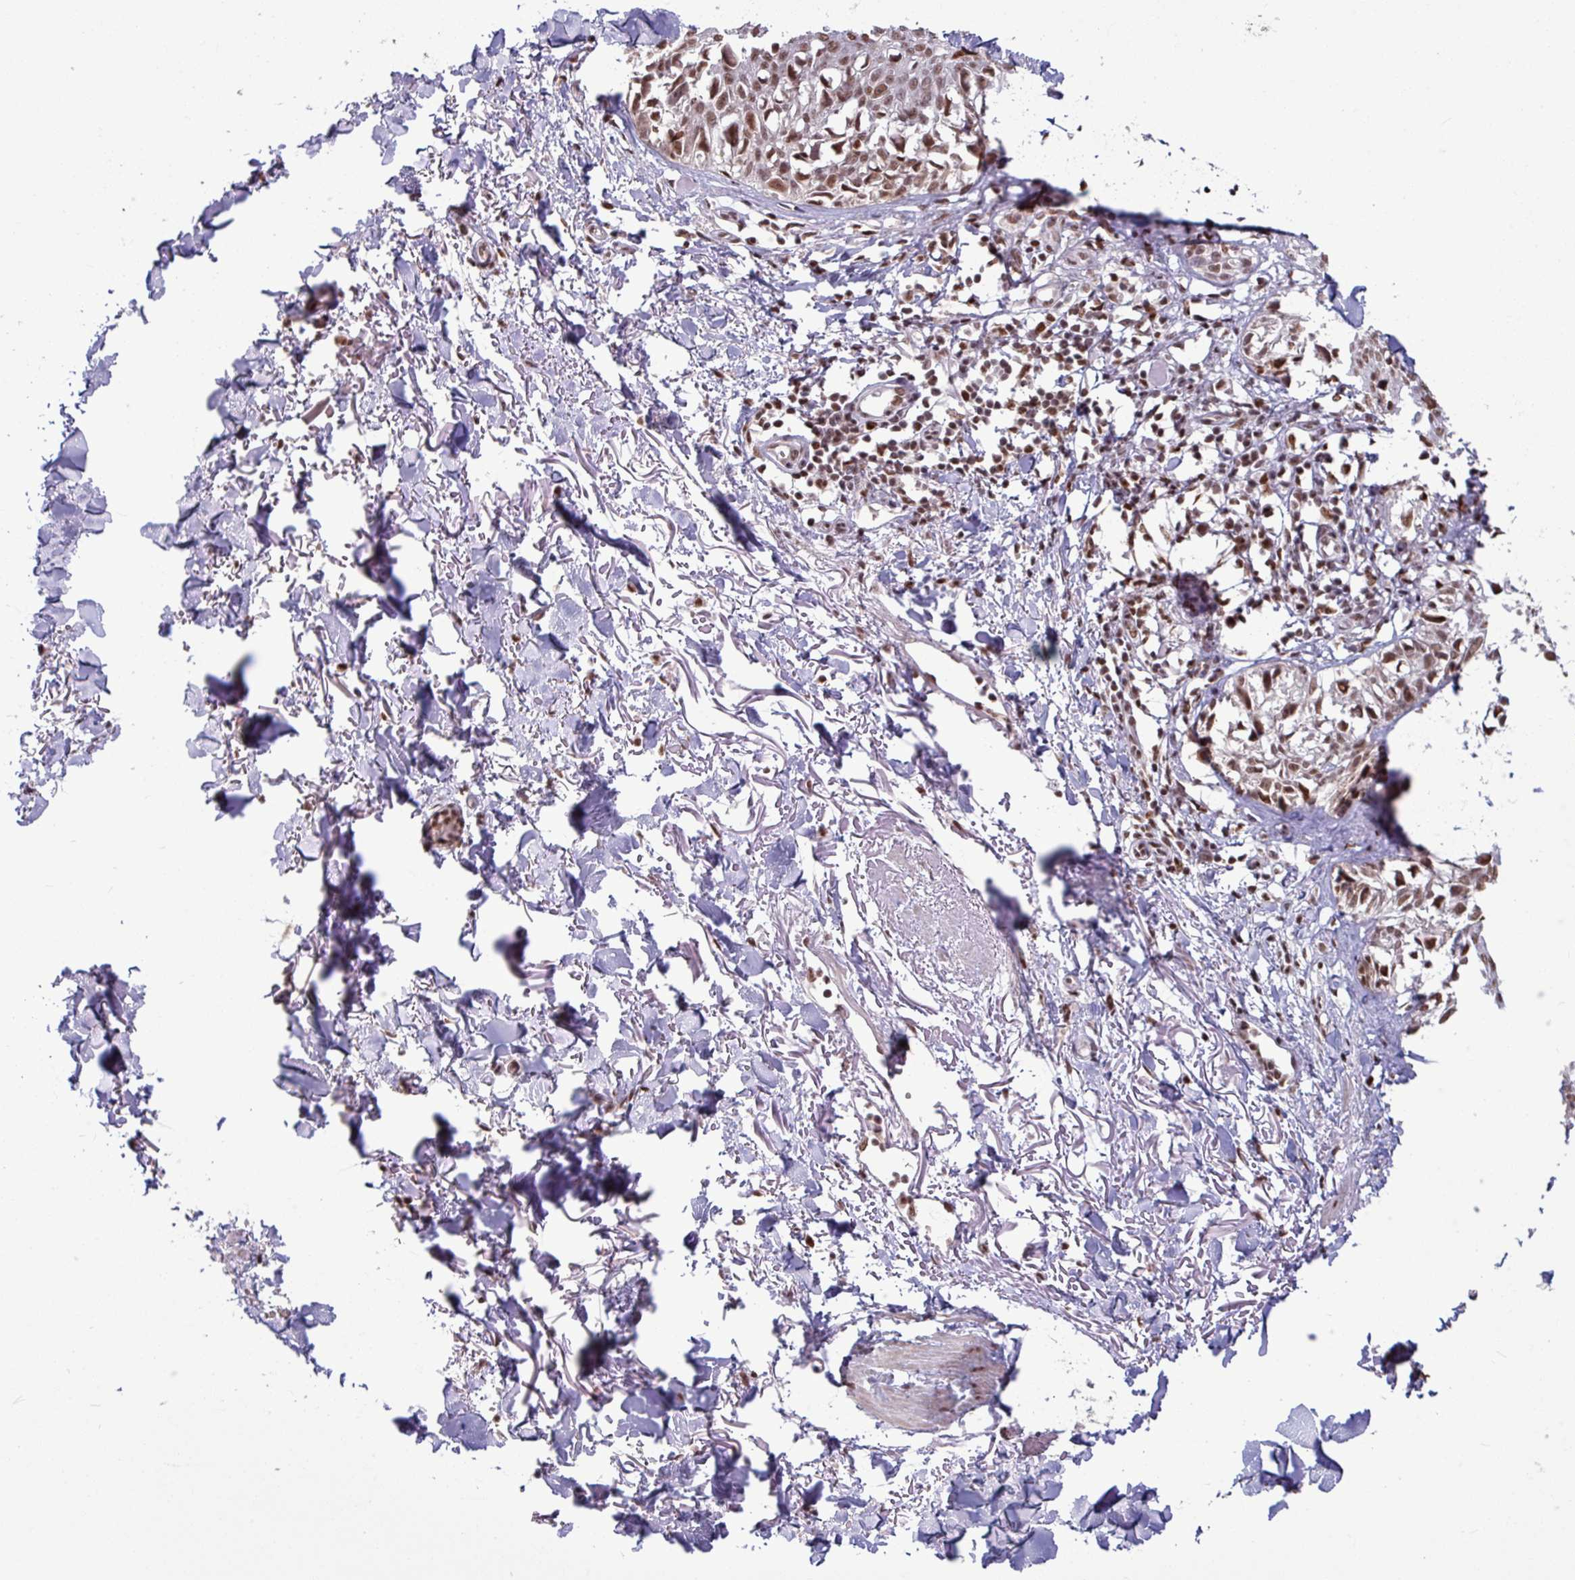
{"staining": {"intensity": "moderate", "quantity": ">75%", "location": "nuclear"}, "tissue": "melanoma", "cell_type": "Tumor cells", "image_type": "cancer", "snomed": [{"axis": "morphology", "description": "Malignant melanoma, NOS"}, {"axis": "topography", "description": "Skin"}], "caption": "Brown immunohistochemical staining in human malignant melanoma displays moderate nuclear expression in approximately >75% of tumor cells. (brown staining indicates protein expression, while blue staining denotes nuclei).", "gene": "TDG", "patient": {"sex": "male", "age": 73}}